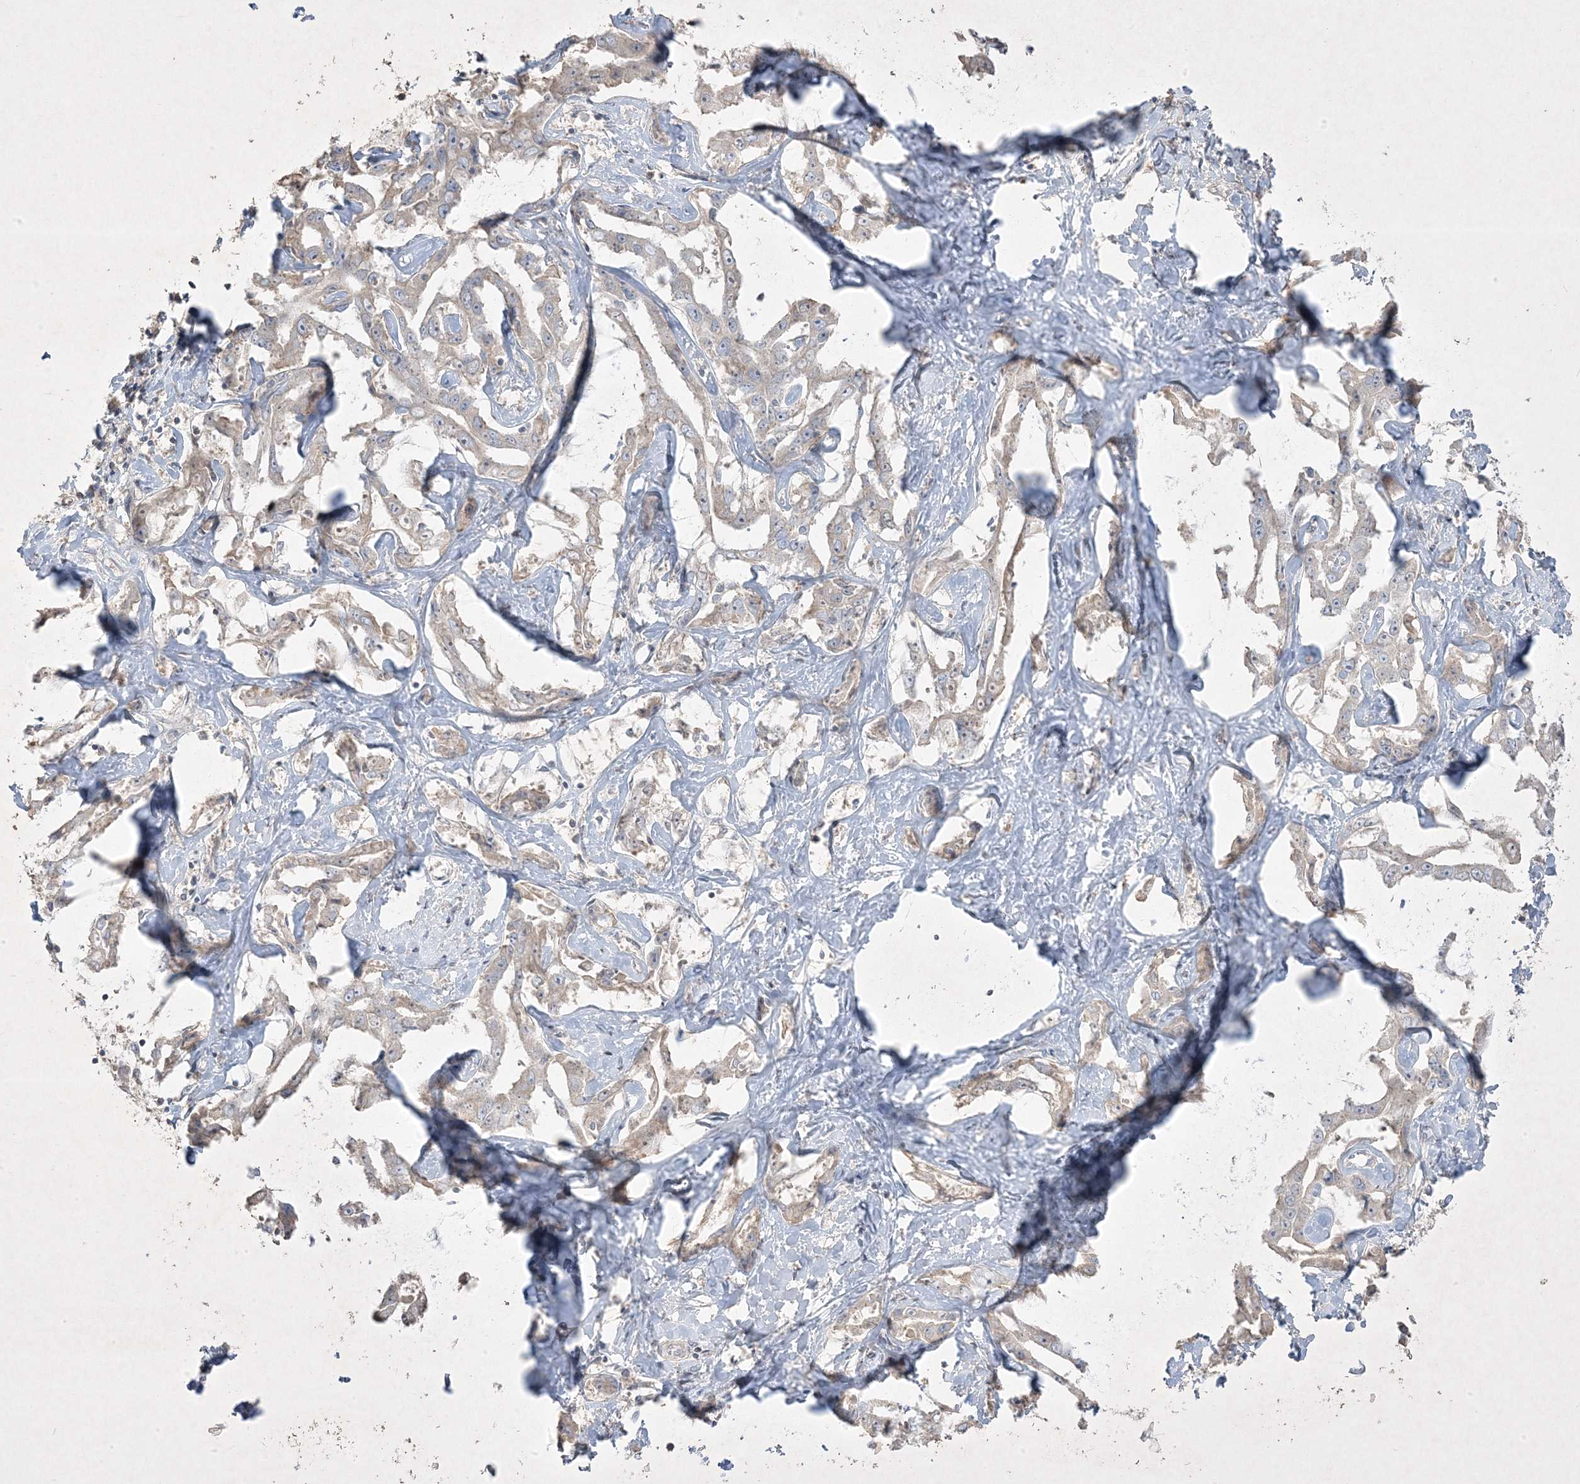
{"staining": {"intensity": "negative", "quantity": "none", "location": "none"}, "tissue": "liver cancer", "cell_type": "Tumor cells", "image_type": "cancer", "snomed": [{"axis": "morphology", "description": "Cholangiocarcinoma"}, {"axis": "topography", "description": "Liver"}], "caption": "Liver cholangiocarcinoma was stained to show a protein in brown. There is no significant expression in tumor cells.", "gene": "RGL4", "patient": {"sex": "male", "age": 59}}